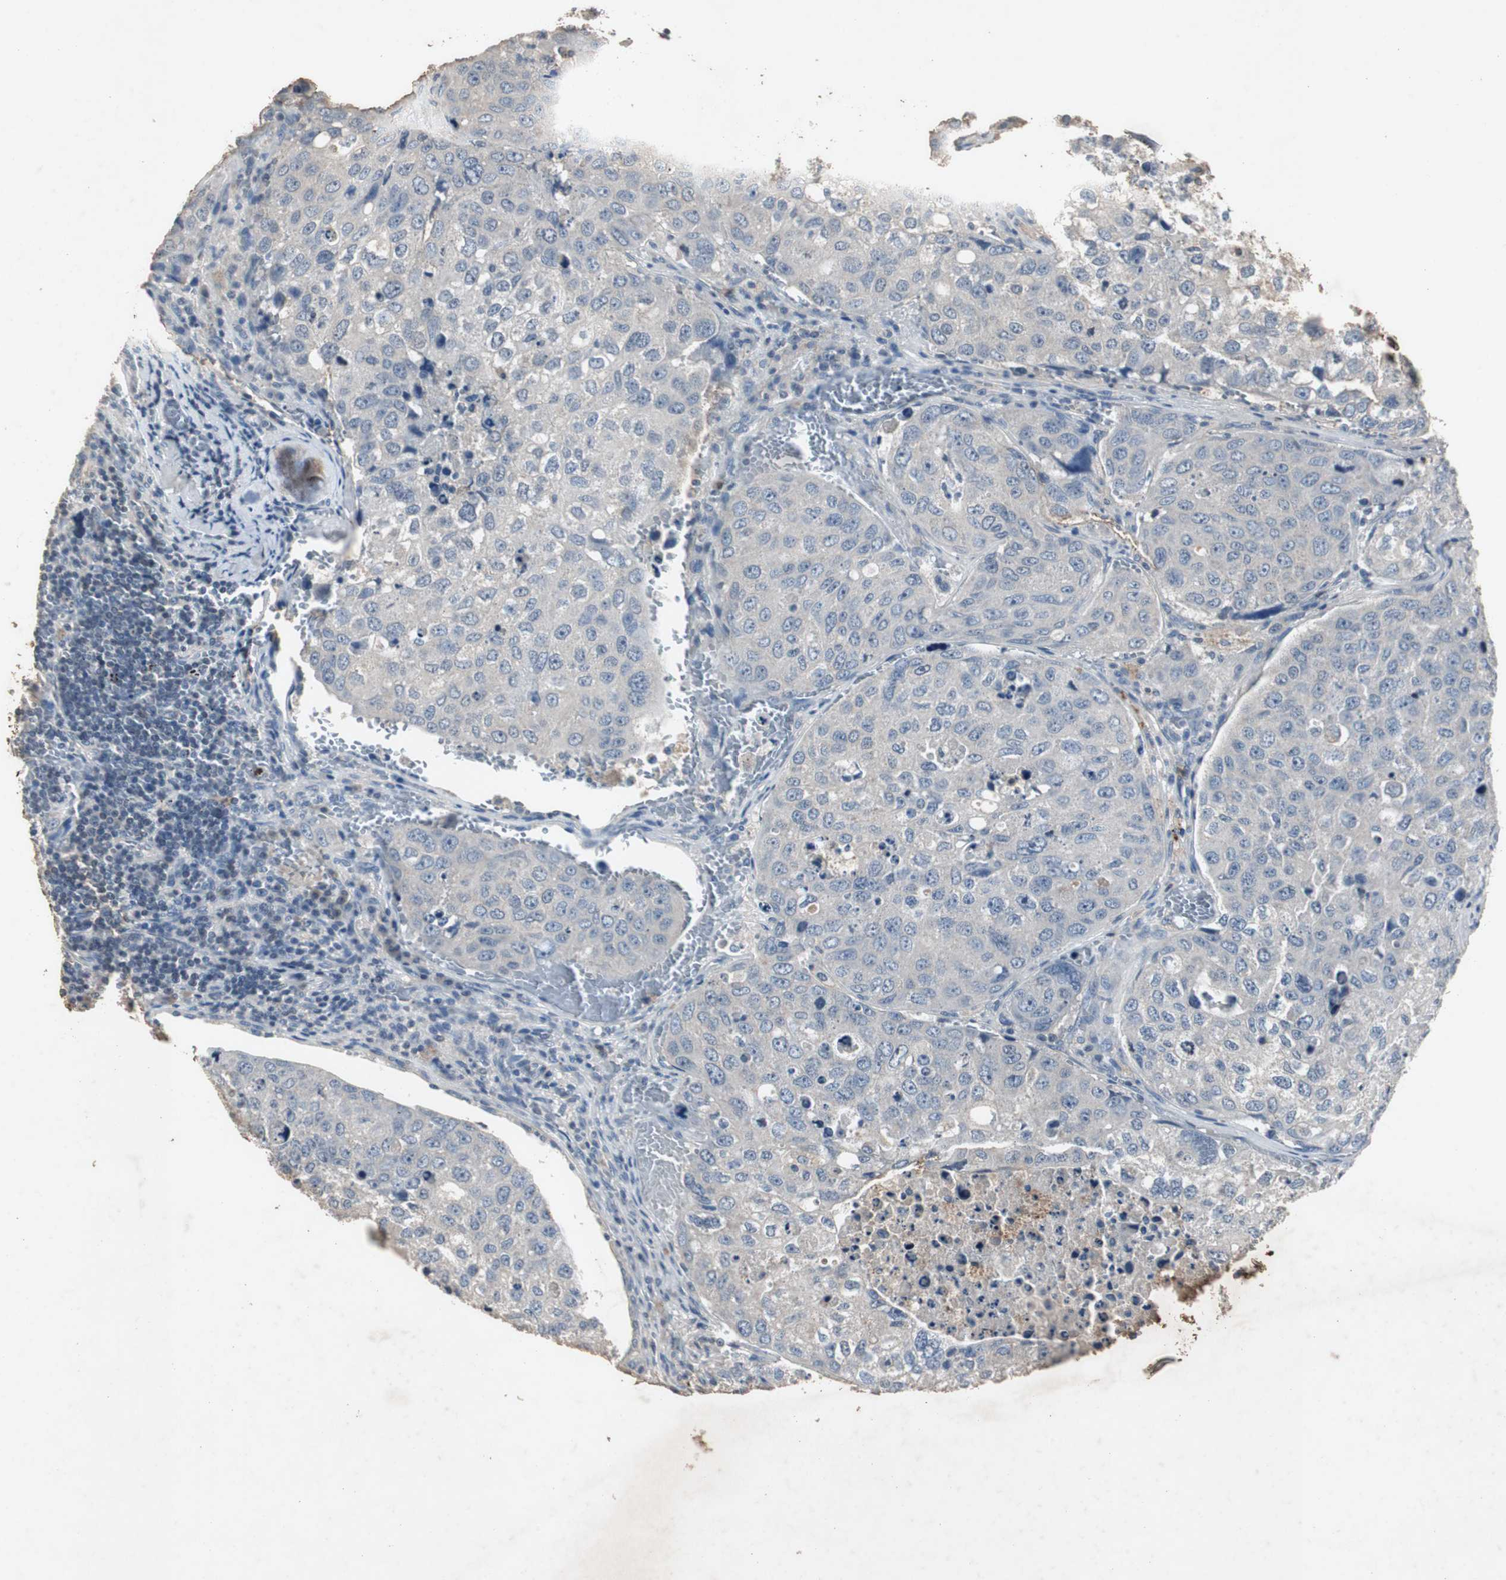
{"staining": {"intensity": "negative", "quantity": "<25%", "location": "none"}, "tissue": "urothelial cancer", "cell_type": "Tumor cells", "image_type": "cancer", "snomed": [{"axis": "morphology", "description": "Urothelial carcinoma, High grade"}, {"axis": "topography", "description": "Lymph node"}, {"axis": "topography", "description": "Urinary bladder"}], "caption": "DAB (3,3'-diaminobenzidine) immunohistochemical staining of urothelial cancer demonstrates no significant expression in tumor cells.", "gene": "ADNP2", "patient": {"sex": "male", "age": 51}}